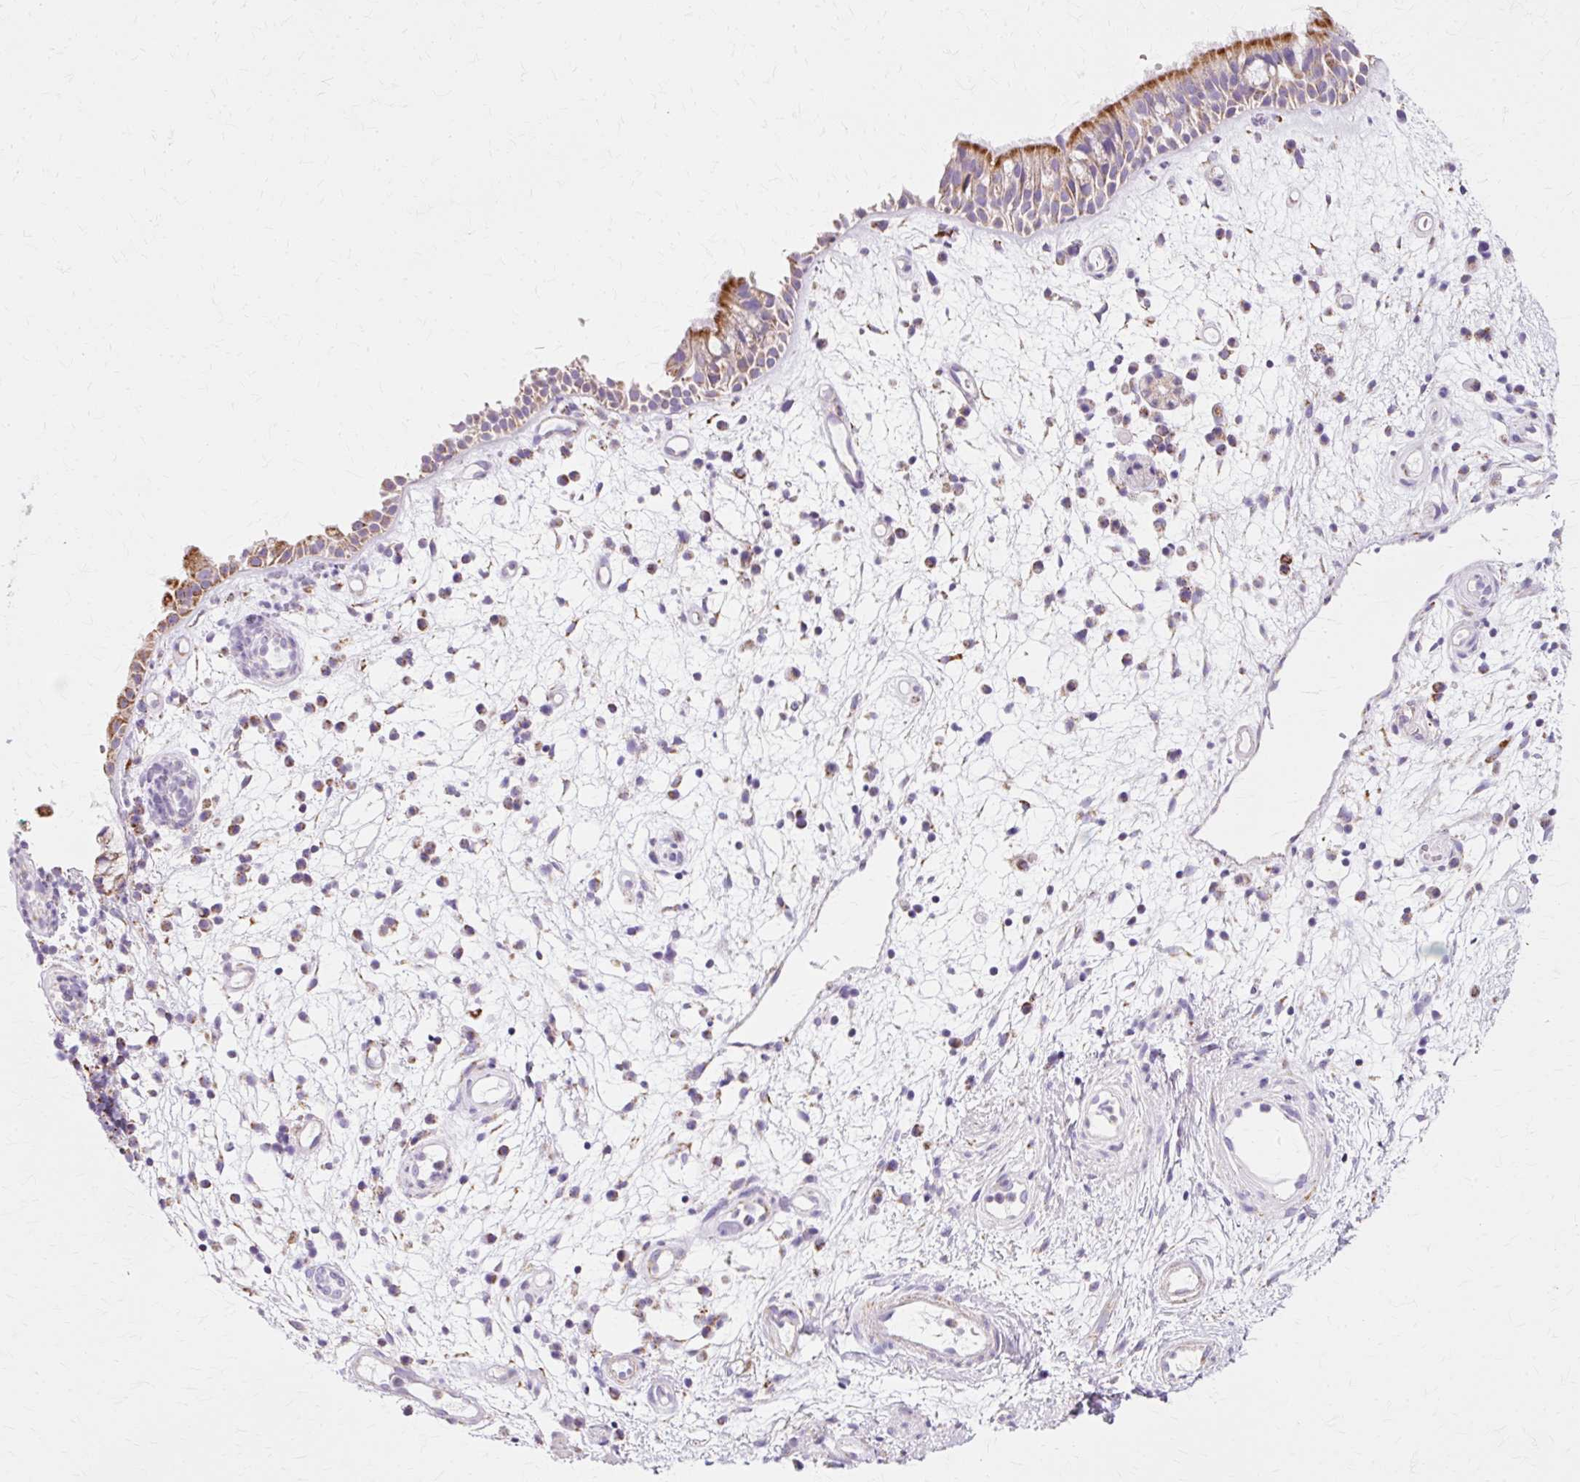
{"staining": {"intensity": "strong", "quantity": "25%-75%", "location": "cytoplasmic/membranous"}, "tissue": "nasopharynx", "cell_type": "Respiratory epithelial cells", "image_type": "normal", "snomed": [{"axis": "morphology", "description": "Normal tissue, NOS"}, {"axis": "morphology", "description": "Inflammation, NOS"}, {"axis": "topography", "description": "Nasopharynx"}], "caption": "The histopathology image reveals immunohistochemical staining of benign nasopharynx. There is strong cytoplasmic/membranous positivity is seen in about 25%-75% of respiratory epithelial cells.", "gene": "ATP5PO", "patient": {"sex": "male", "age": 54}}